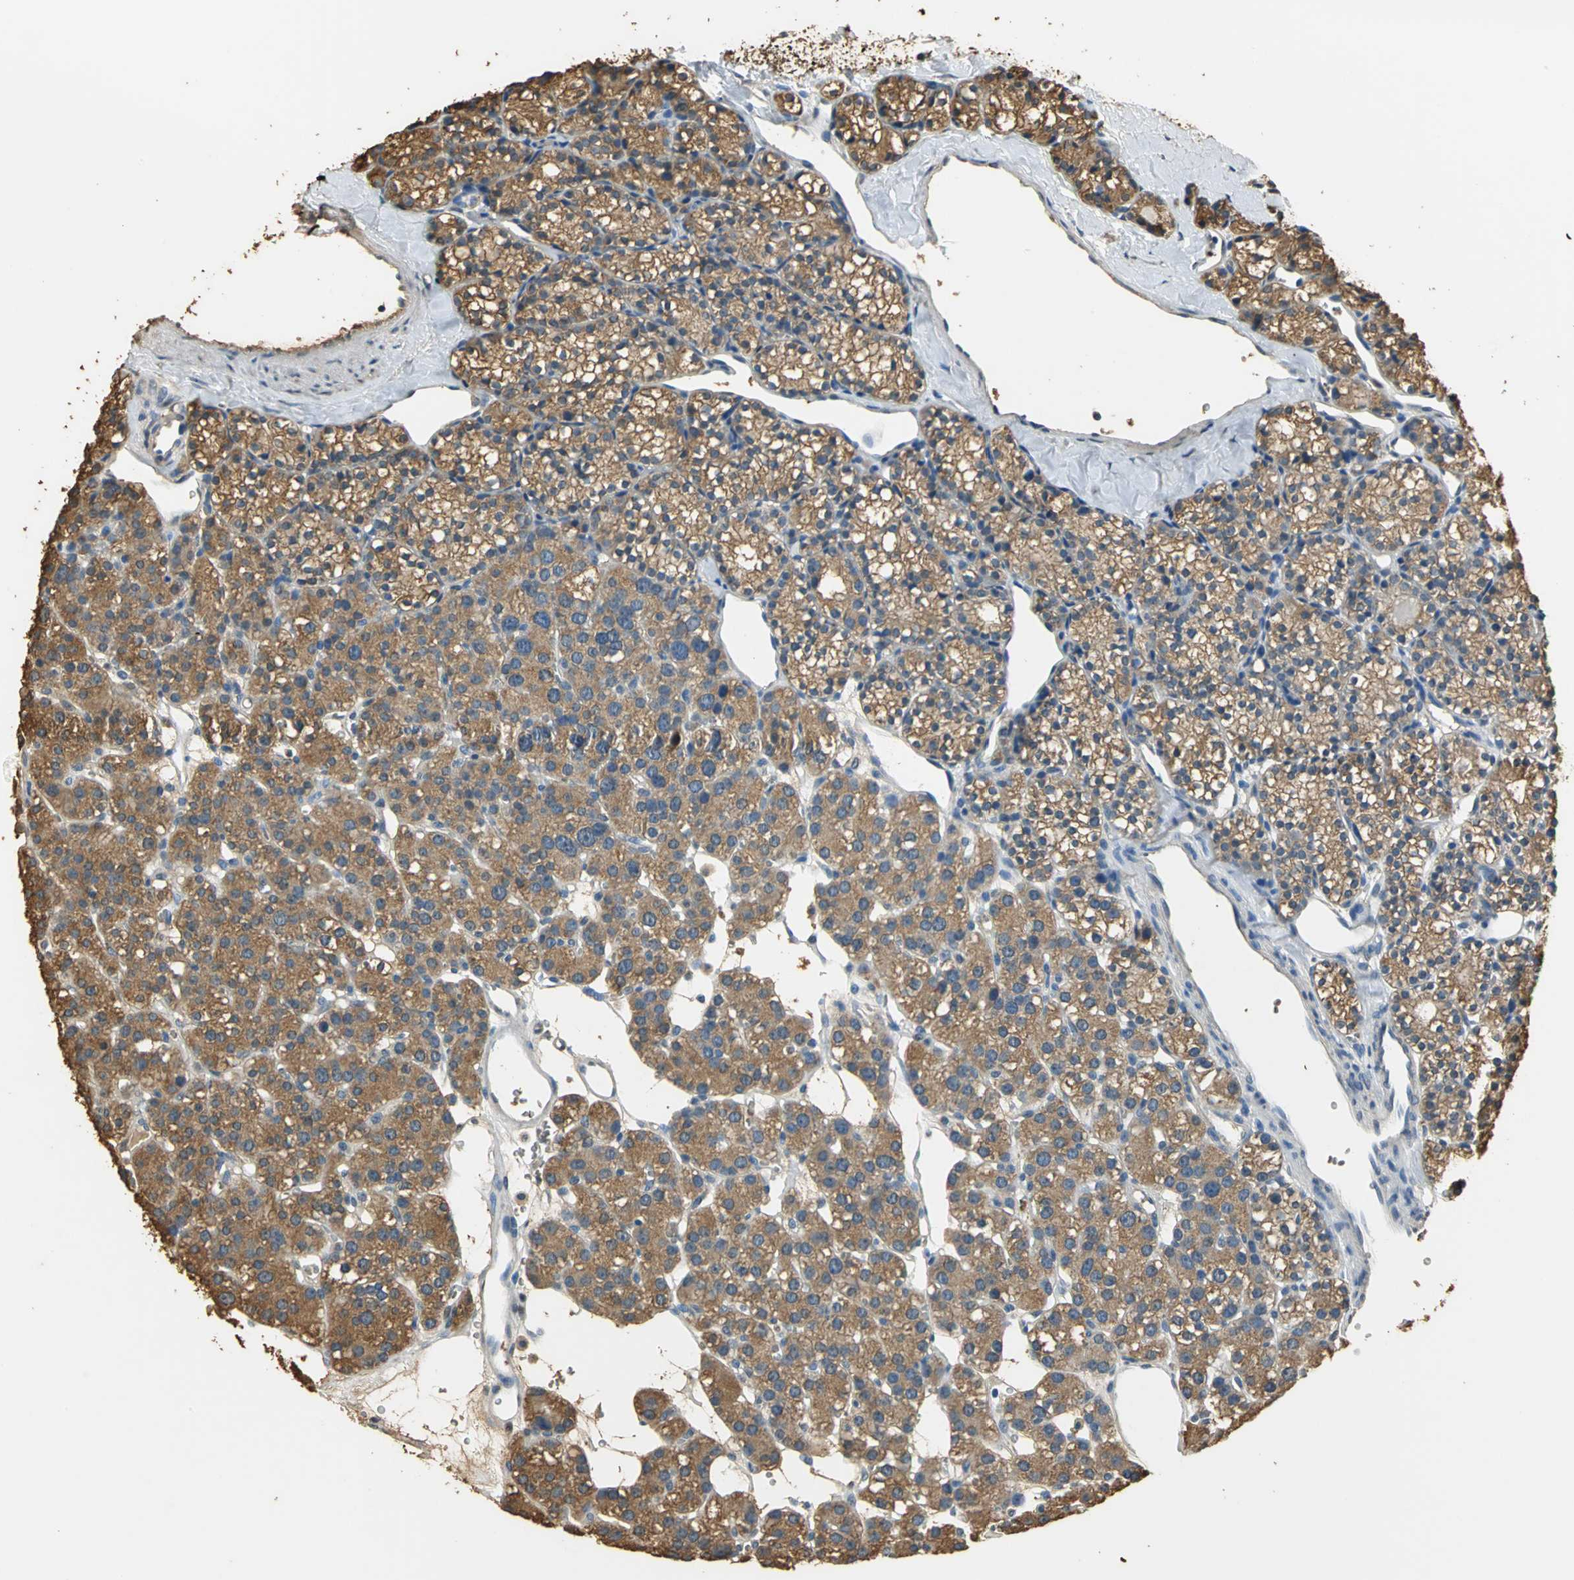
{"staining": {"intensity": "moderate", "quantity": ">75%", "location": "cytoplasmic/membranous"}, "tissue": "parathyroid gland", "cell_type": "Glandular cells", "image_type": "normal", "snomed": [{"axis": "morphology", "description": "Normal tissue, NOS"}, {"axis": "topography", "description": "Parathyroid gland"}], "caption": "A medium amount of moderate cytoplasmic/membranous expression is seen in about >75% of glandular cells in normal parathyroid gland.", "gene": "GAPDH", "patient": {"sex": "female", "age": 64}}